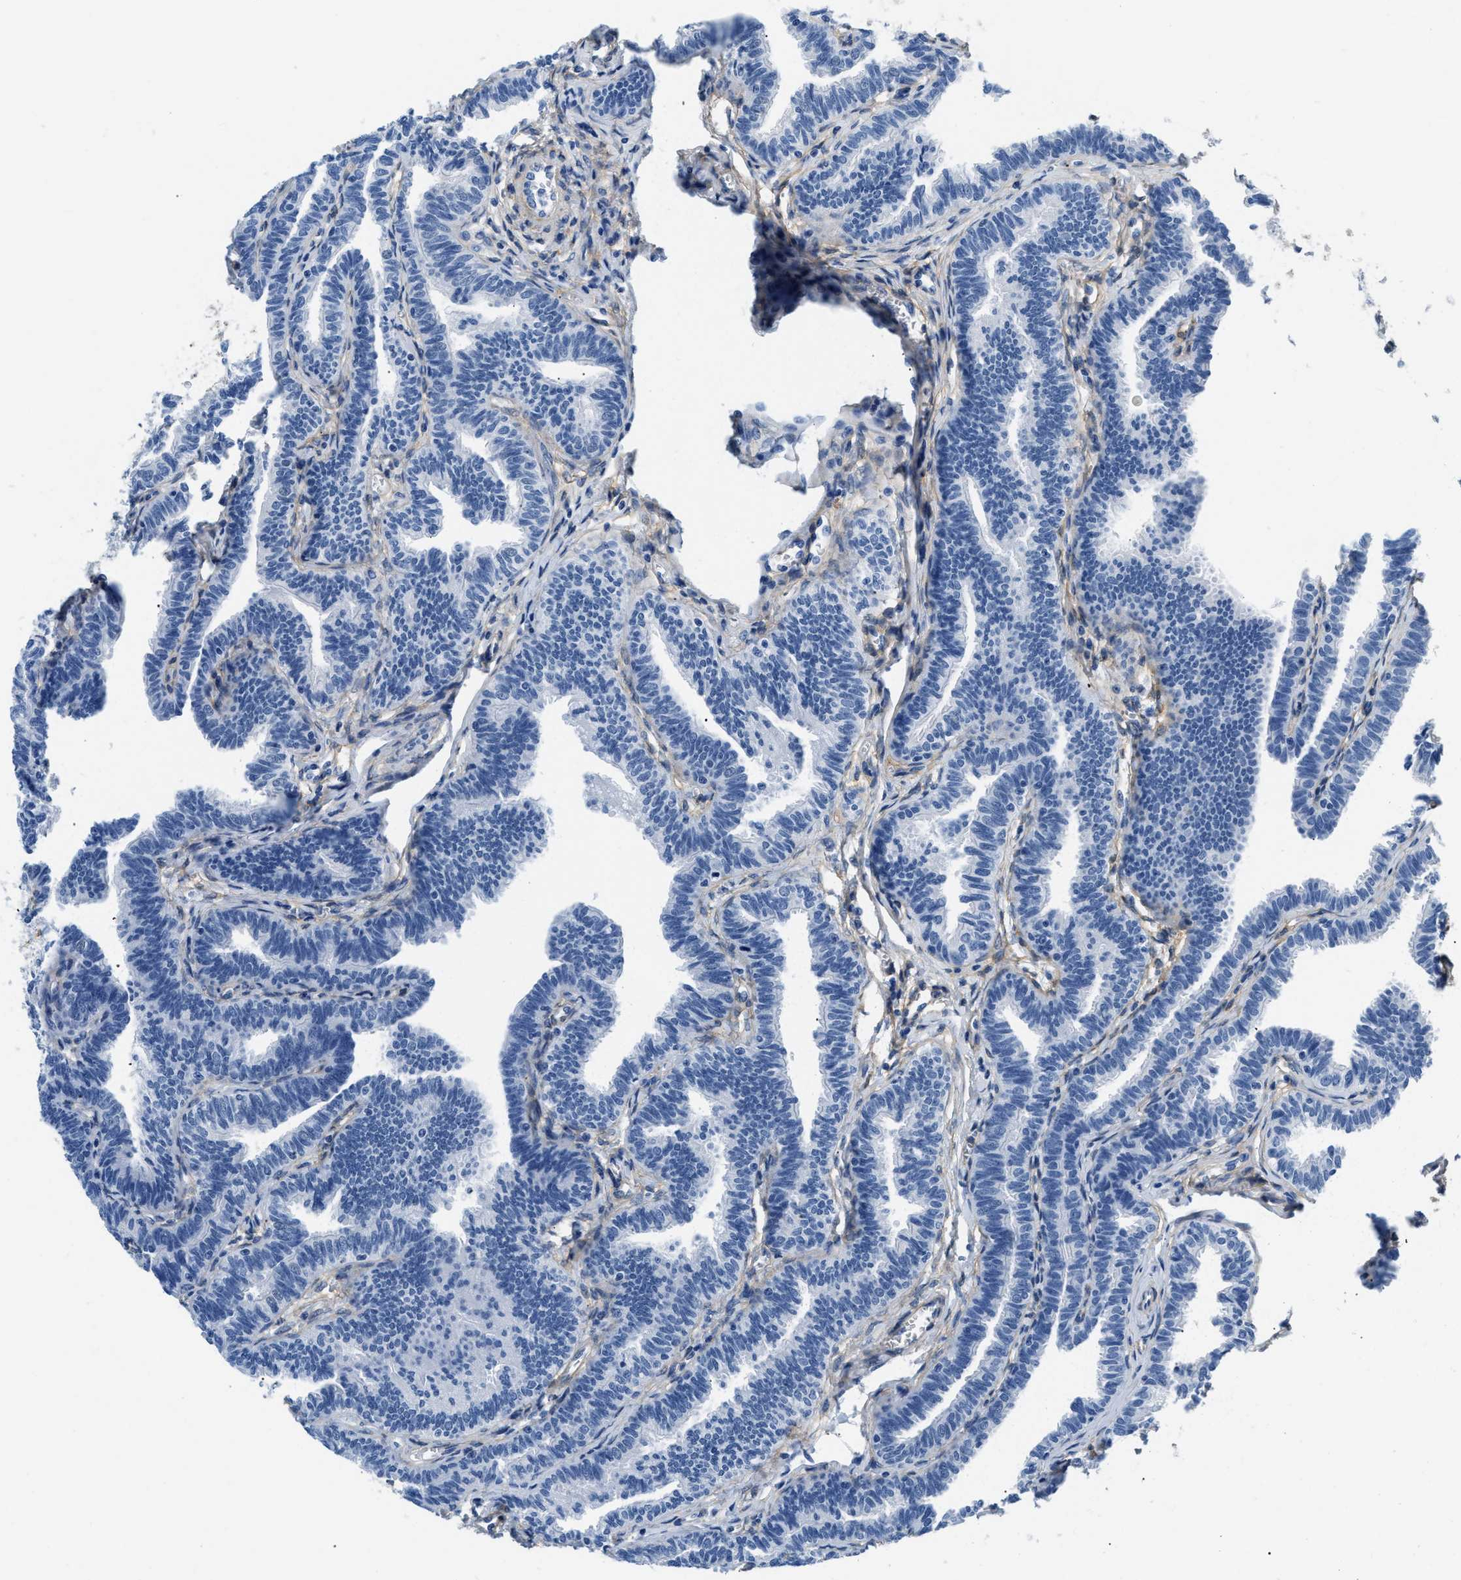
{"staining": {"intensity": "negative", "quantity": "none", "location": "none"}, "tissue": "fallopian tube", "cell_type": "Glandular cells", "image_type": "normal", "snomed": [{"axis": "morphology", "description": "Normal tissue, NOS"}, {"axis": "topography", "description": "Fallopian tube"}, {"axis": "topography", "description": "Ovary"}], "caption": "High magnification brightfield microscopy of benign fallopian tube stained with DAB (brown) and counterstained with hematoxylin (blue): glandular cells show no significant staining.", "gene": "PDGFRB", "patient": {"sex": "female", "age": 23}}